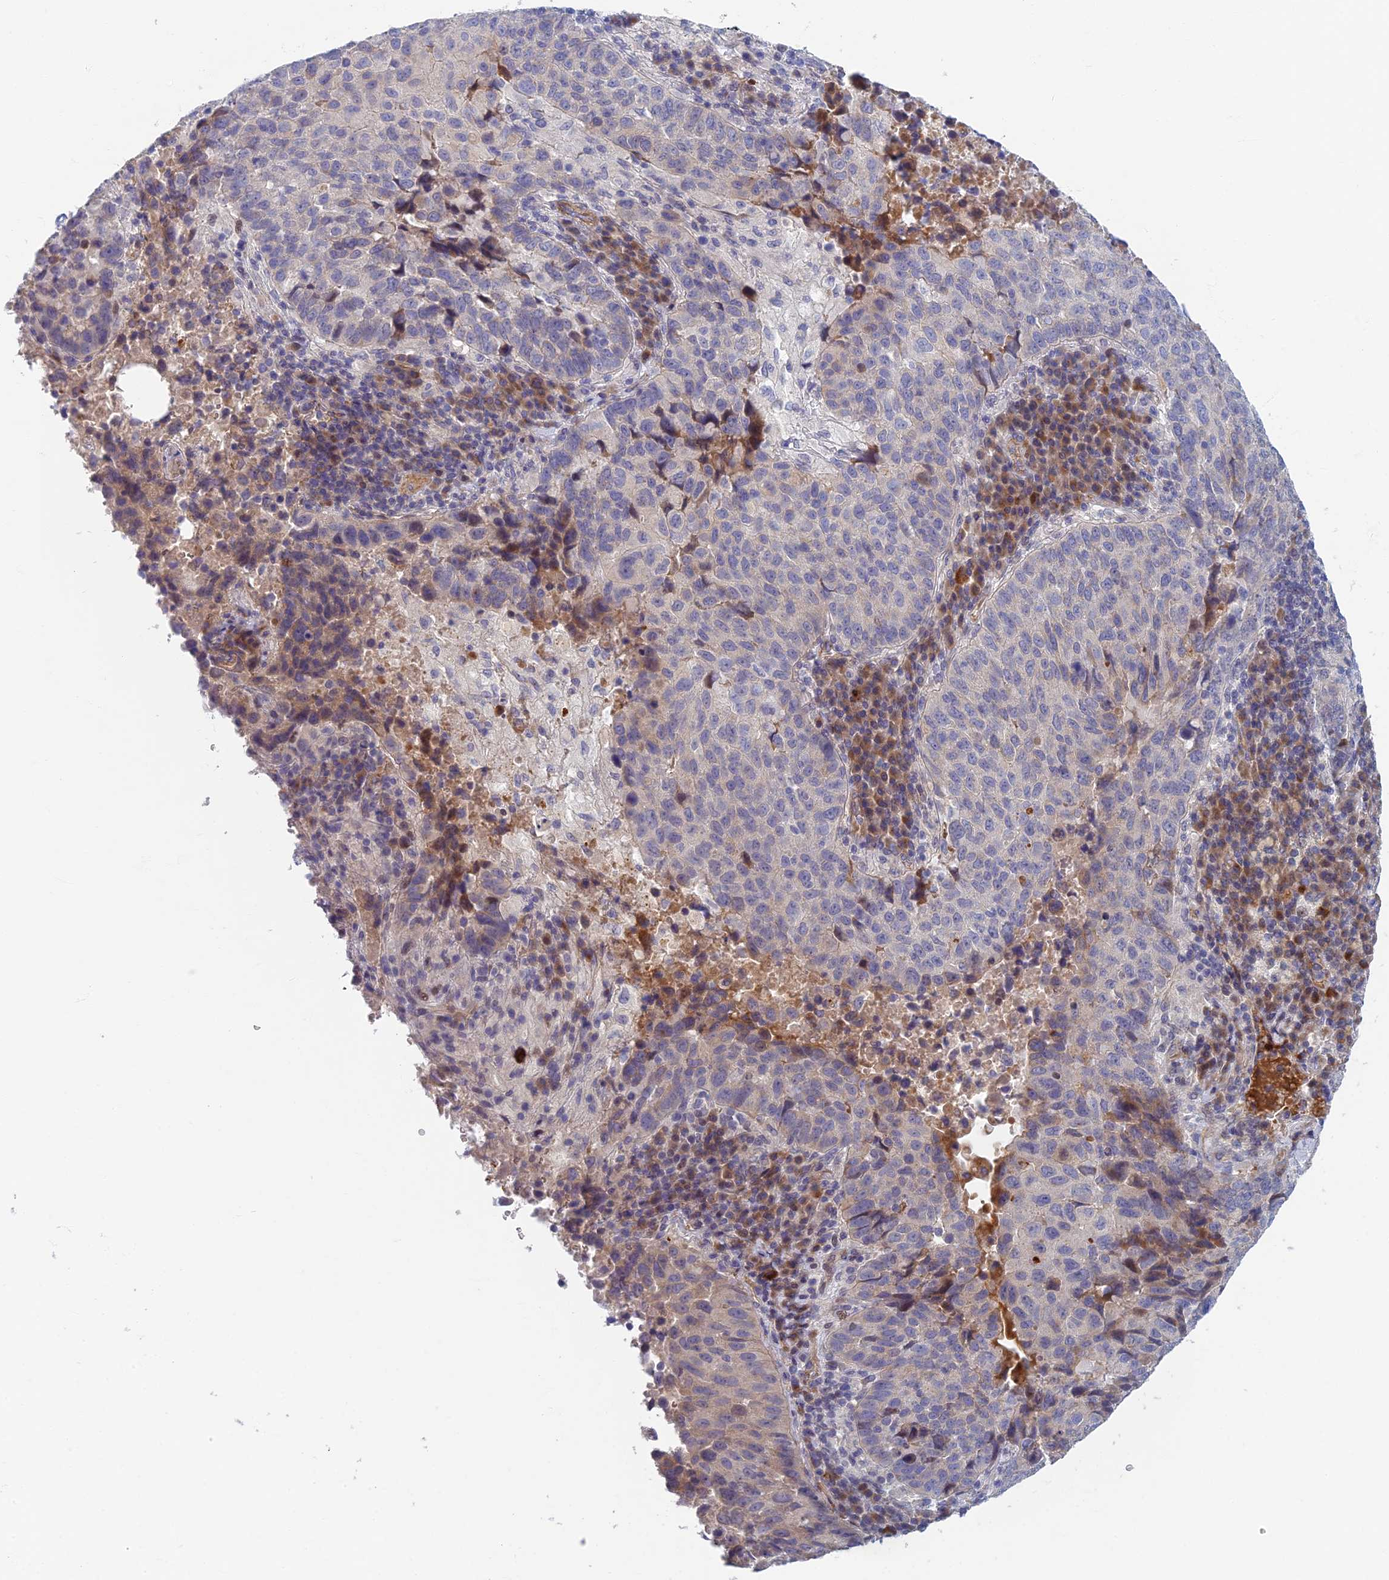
{"staining": {"intensity": "negative", "quantity": "none", "location": "none"}, "tissue": "lung cancer", "cell_type": "Tumor cells", "image_type": "cancer", "snomed": [{"axis": "morphology", "description": "Squamous cell carcinoma, NOS"}, {"axis": "topography", "description": "Lung"}], "caption": "Squamous cell carcinoma (lung) stained for a protein using immunohistochemistry (IHC) shows no staining tumor cells.", "gene": "RHBDL2", "patient": {"sex": "male", "age": 73}}